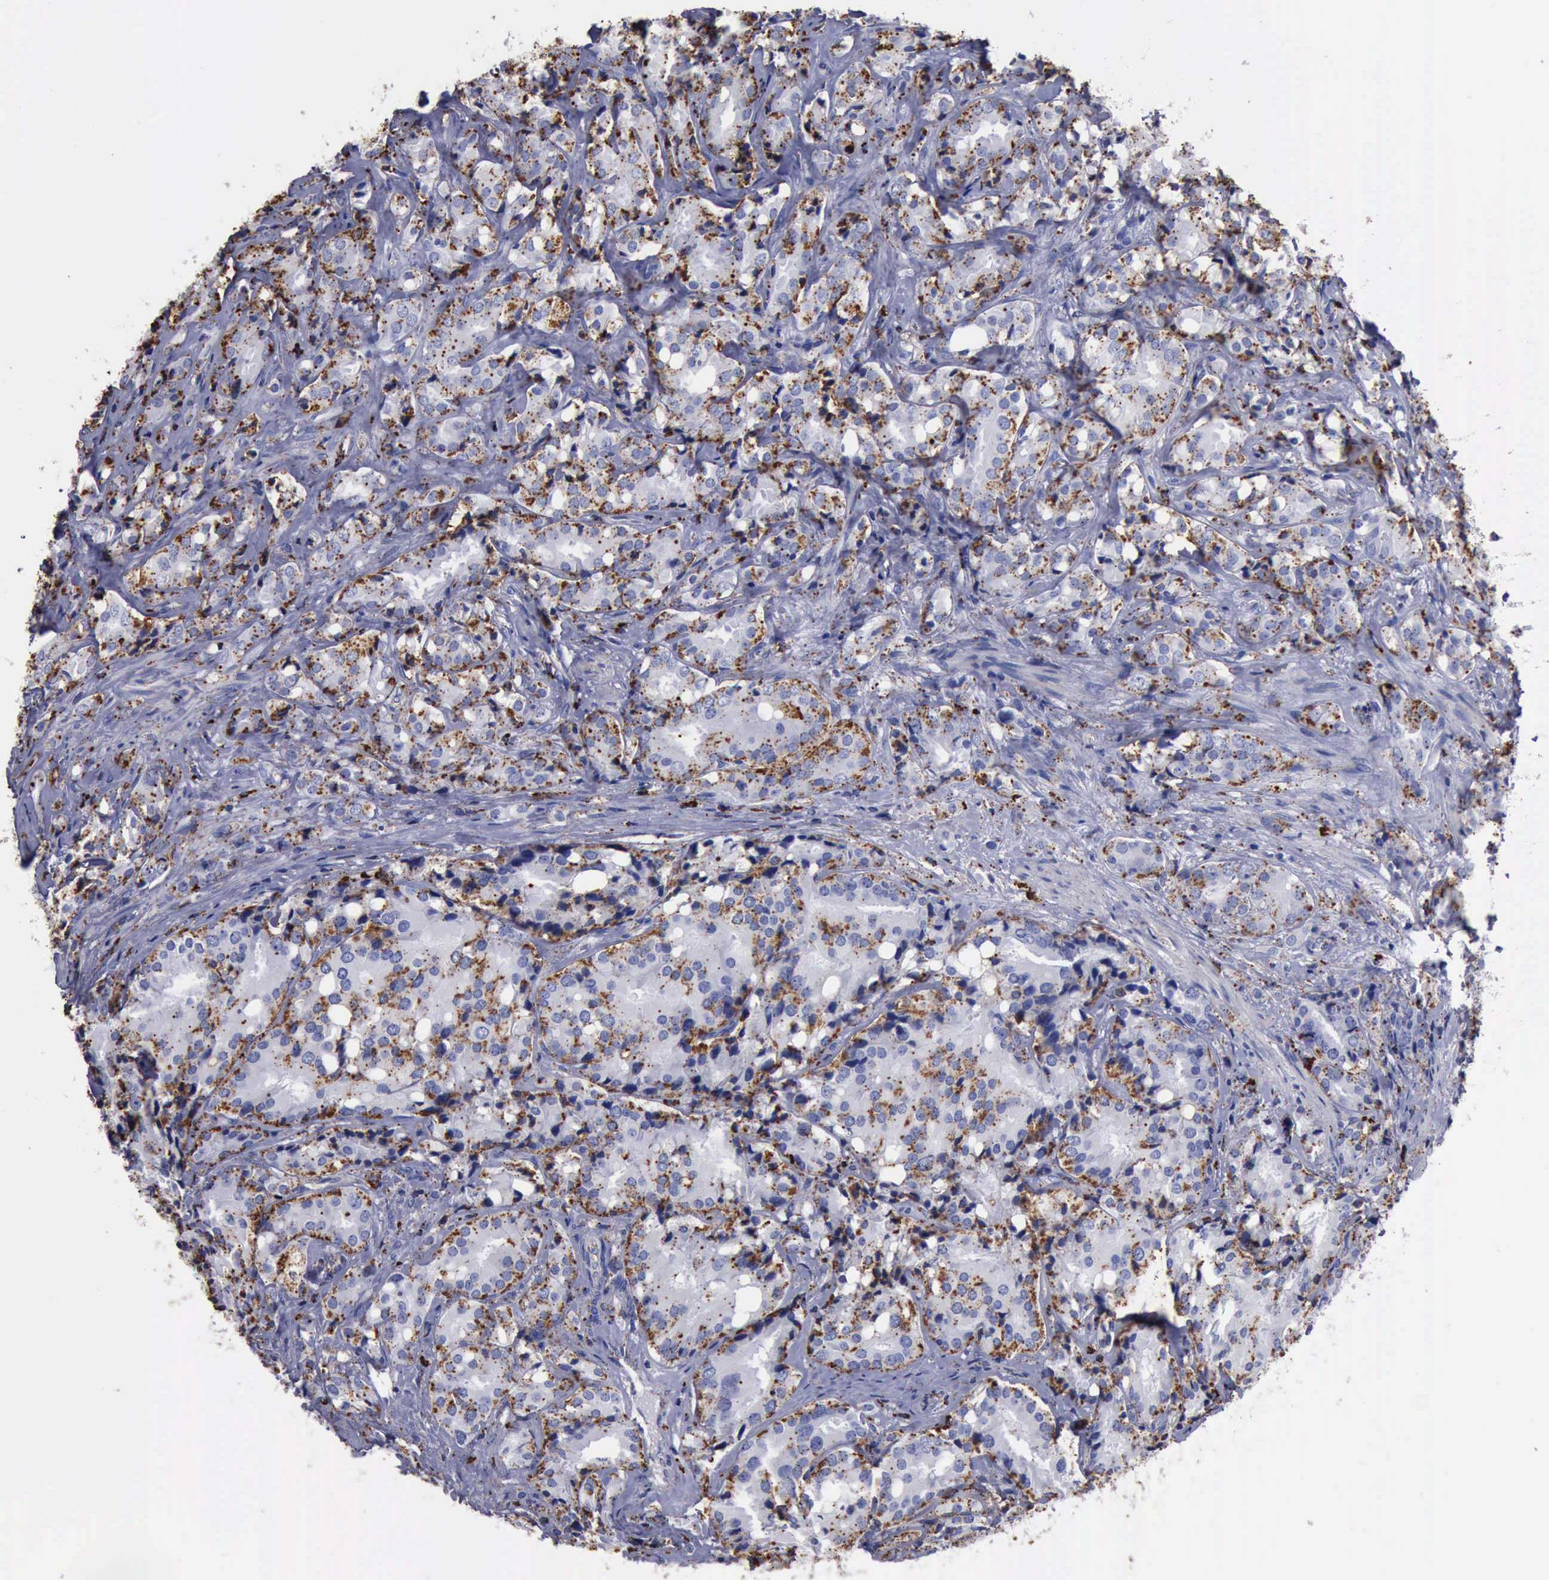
{"staining": {"intensity": "moderate", "quantity": "25%-75%", "location": "cytoplasmic/membranous"}, "tissue": "prostate cancer", "cell_type": "Tumor cells", "image_type": "cancer", "snomed": [{"axis": "morphology", "description": "Adenocarcinoma, High grade"}, {"axis": "topography", "description": "Prostate"}], "caption": "A medium amount of moderate cytoplasmic/membranous expression is seen in approximately 25%-75% of tumor cells in prostate cancer tissue. The staining was performed using DAB to visualize the protein expression in brown, while the nuclei were stained in blue with hematoxylin (Magnification: 20x).", "gene": "CTSD", "patient": {"sex": "male", "age": 68}}